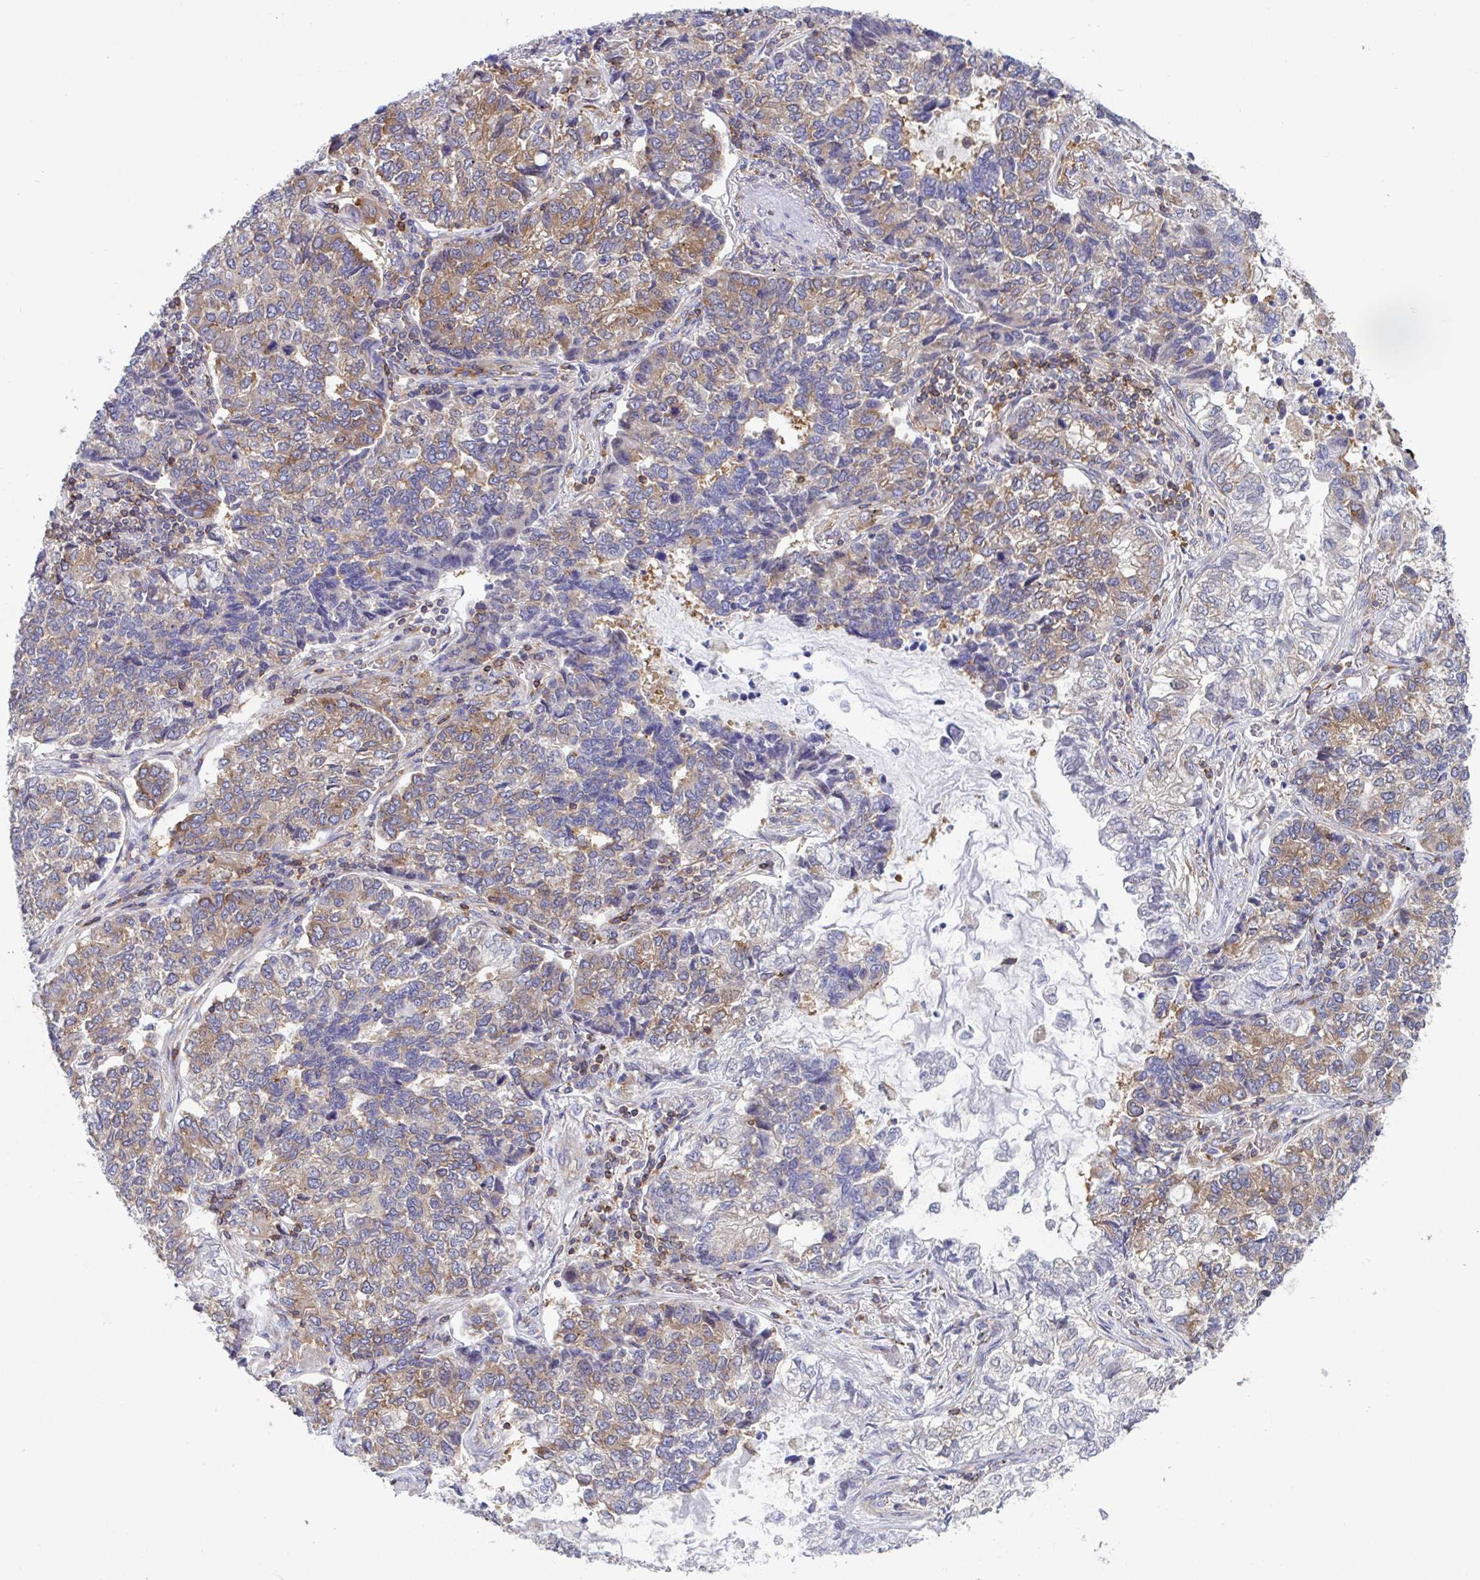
{"staining": {"intensity": "moderate", "quantity": "25%-75%", "location": "cytoplasmic/membranous"}, "tissue": "lung cancer", "cell_type": "Tumor cells", "image_type": "cancer", "snomed": [{"axis": "morphology", "description": "Adenocarcinoma, NOS"}, {"axis": "topography", "description": "Lymph node"}, {"axis": "topography", "description": "Lung"}], "caption": "Protein analysis of lung cancer (adenocarcinoma) tissue displays moderate cytoplasmic/membranous expression in about 25%-75% of tumor cells. The staining was performed using DAB to visualize the protein expression in brown, while the nuclei were stained in blue with hematoxylin (Magnification: 20x).", "gene": "WNK1", "patient": {"sex": "male", "age": 66}}